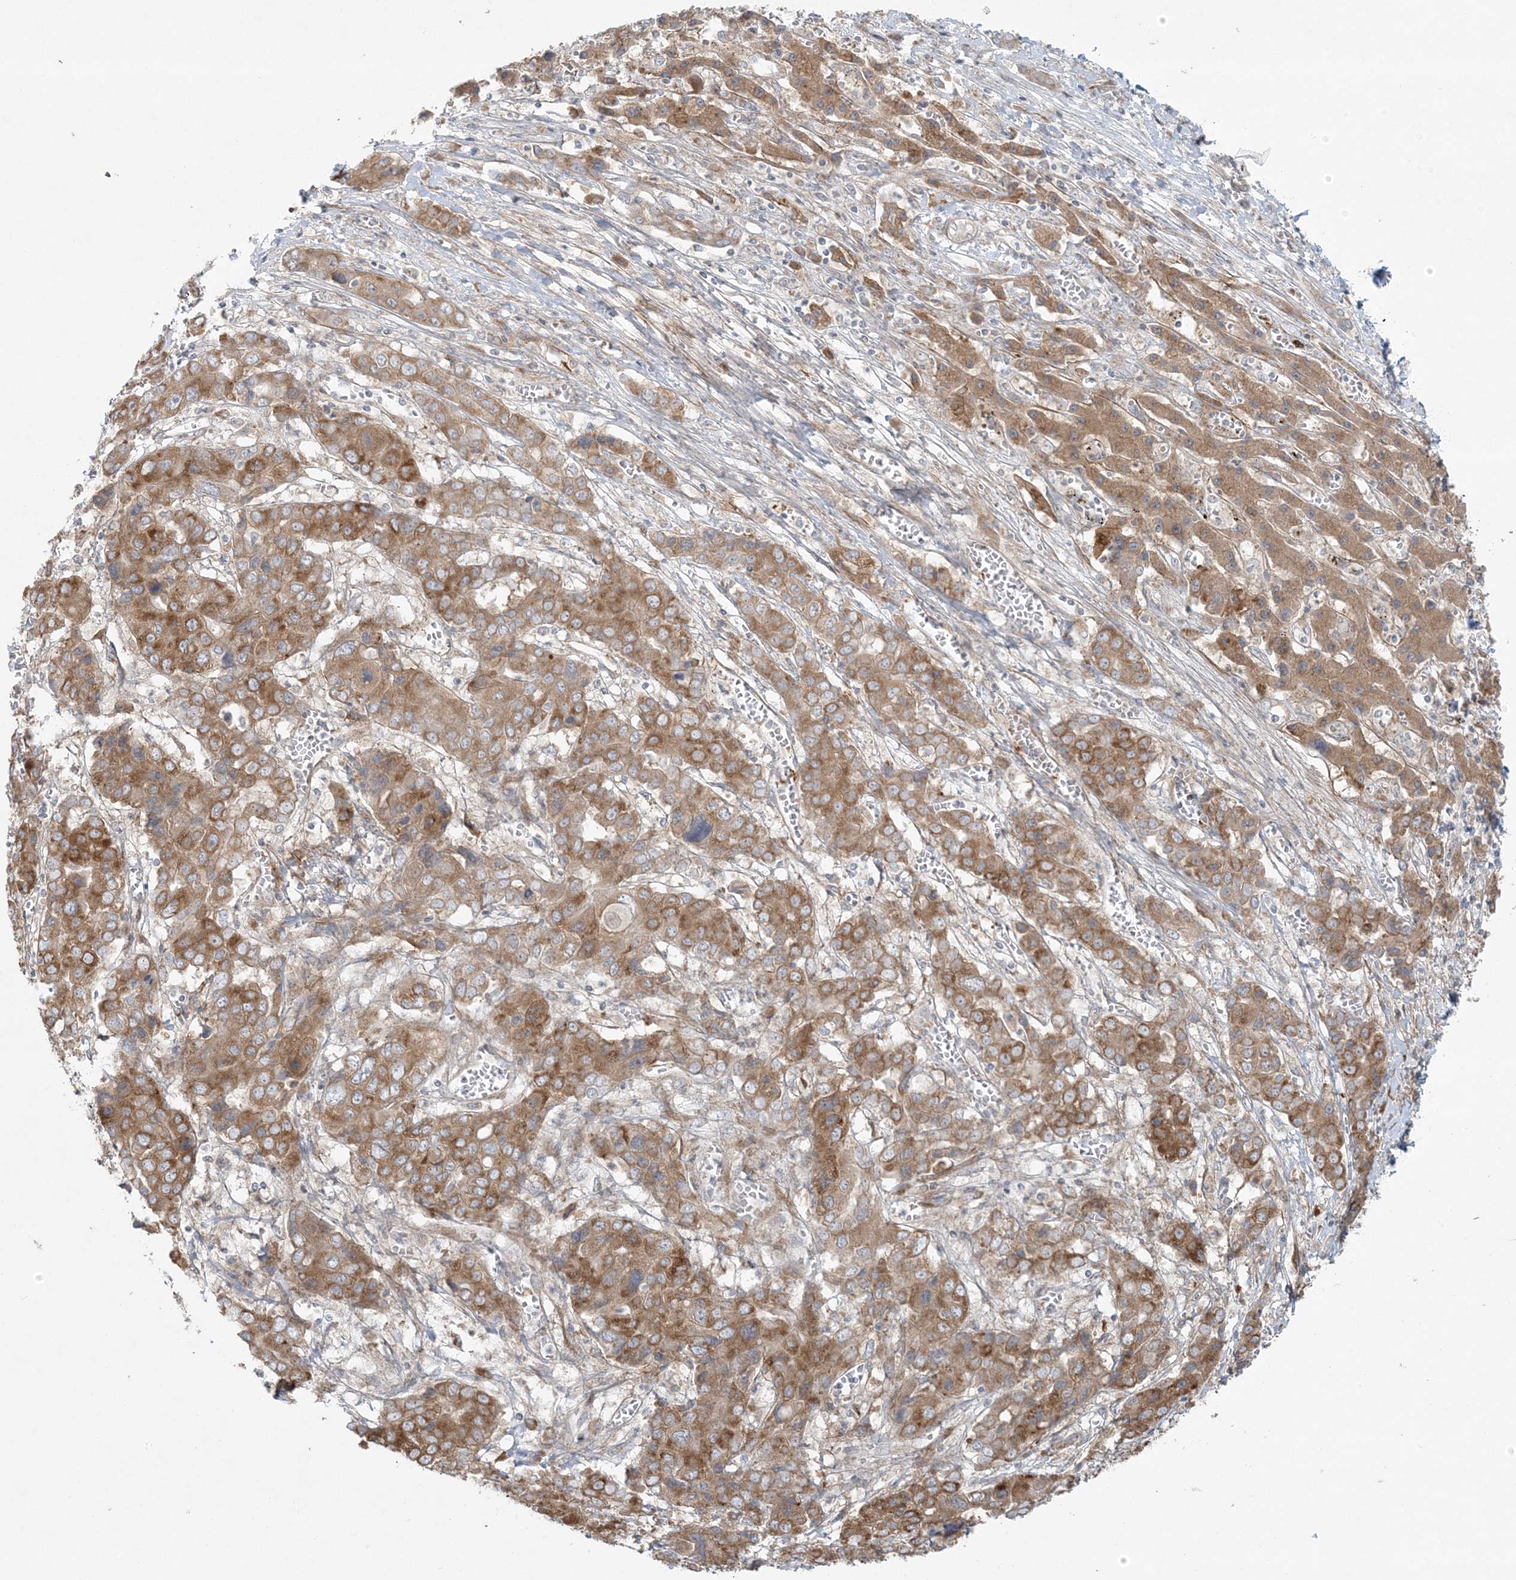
{"staining": {"intensity": "moderate", "quantity": ">75%", "location": "cytoplasmic/membranous"}, "tissue": "liver cancer", "cell_type": "Tumor cells", "image_type": "cancer", "snomed": [{"axis": "morphology", "description": "Cholangiocarcinoma"}, {"axis": "topography", "description": "Liver"}], "caption": "DAB (3,3'-diaminobenzidine) immunohistochemical staining of liver cancer (cholangiocarcinoma) demonstrates moderate cytoplasmic/membranous protein expression in approximately >75% of tumor cells.", "gene": "ZNF263", "patient": {"sex": "male", "age": 67}}